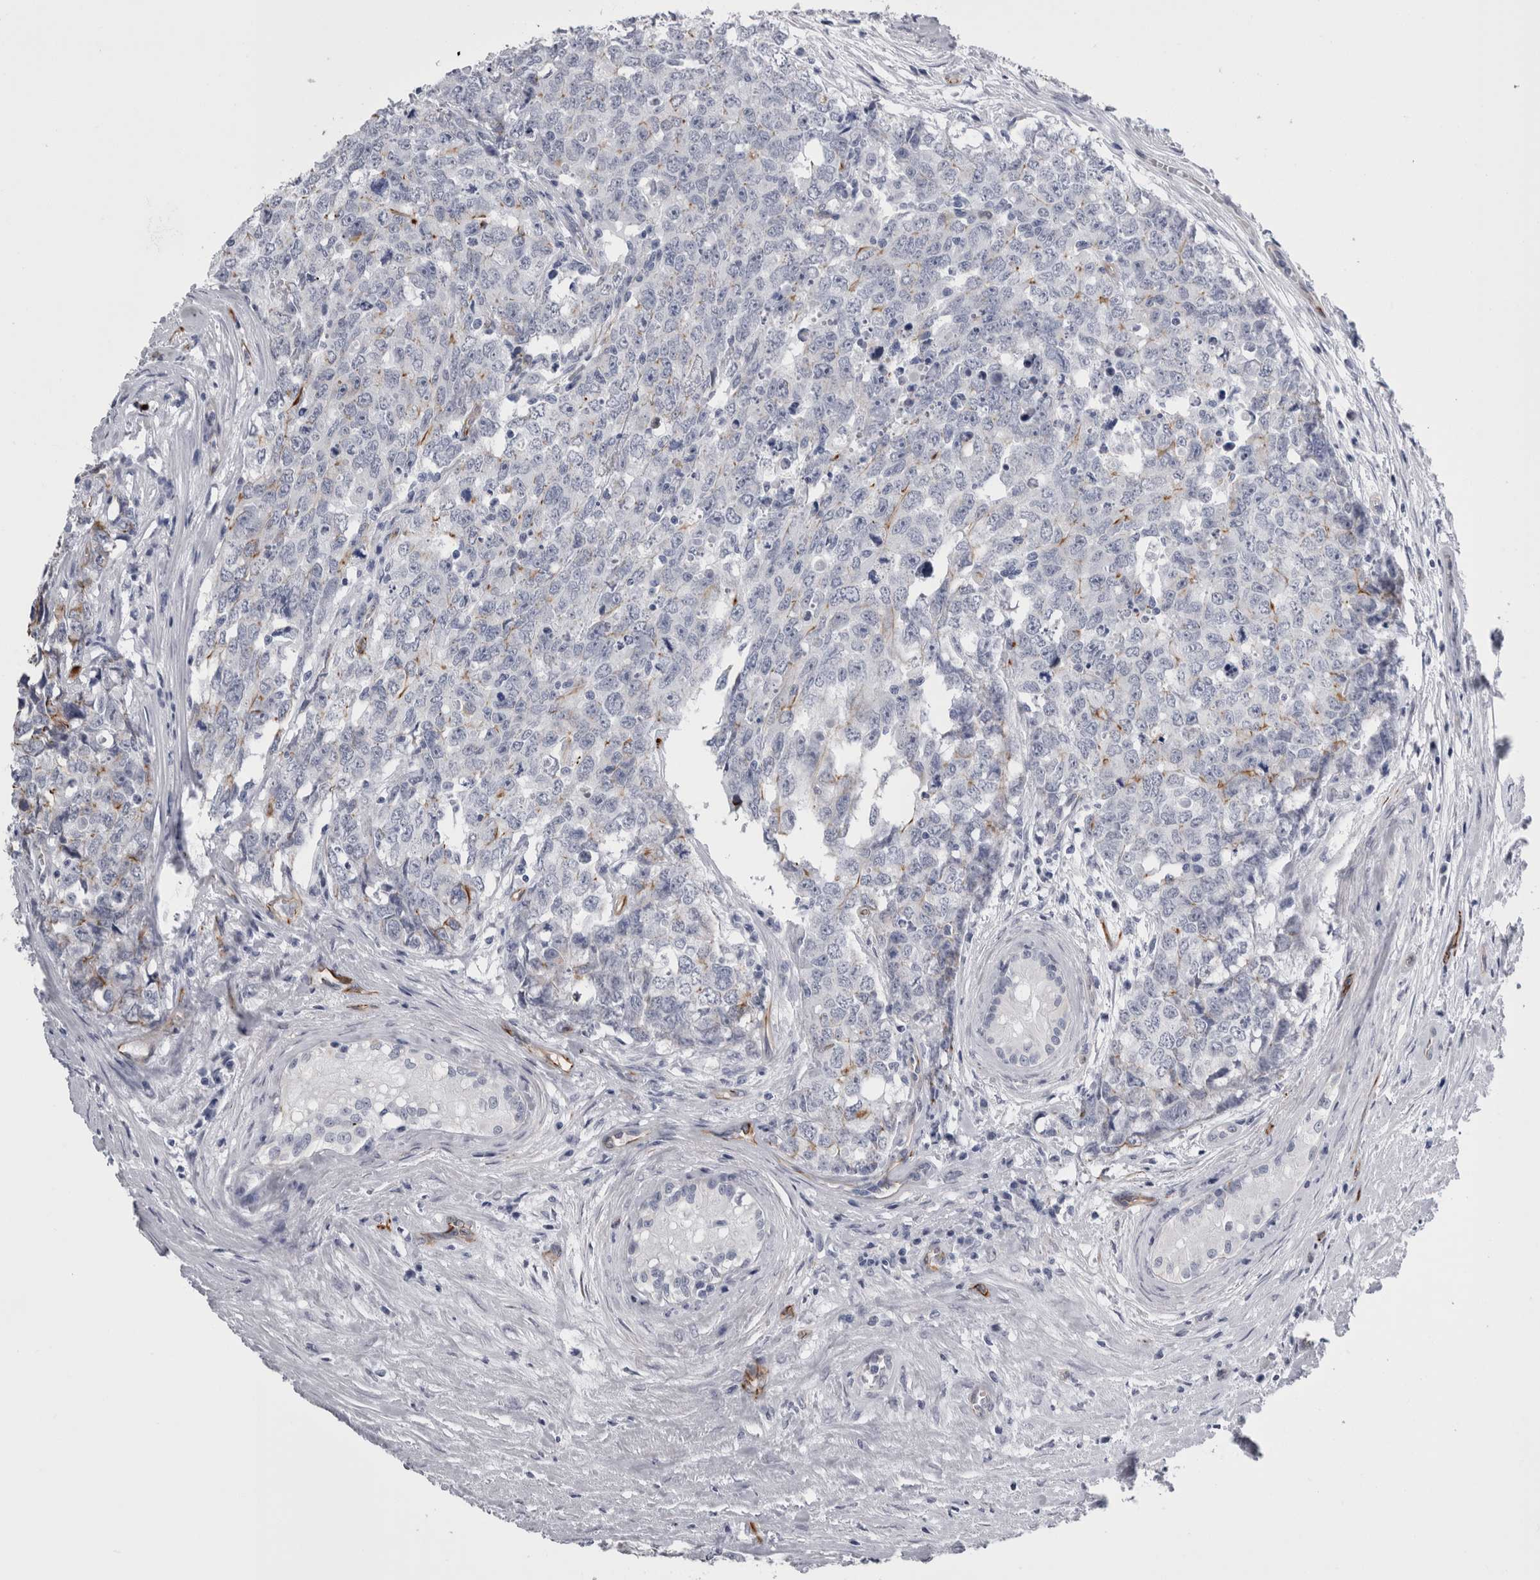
{"staining": {"intensity": "weak", "quantity": "<25%", "location": "cytoplasmic/membranous"}, "tissue": "testis cancer", "cell_type": "Tumor cells", "image_type": "cancer", "snomed": [{"axis": "morphology", "description": "Carcinoma, Embryonal, NOS"}, {"axis": "topography", "description": "Testis"}], "caption": "Testis cancer stained for a protein using immunohistochemistry reveals no staining tumor cells.", "gene": "VWDE", "patient": {"sex": "male", "age": 28}}